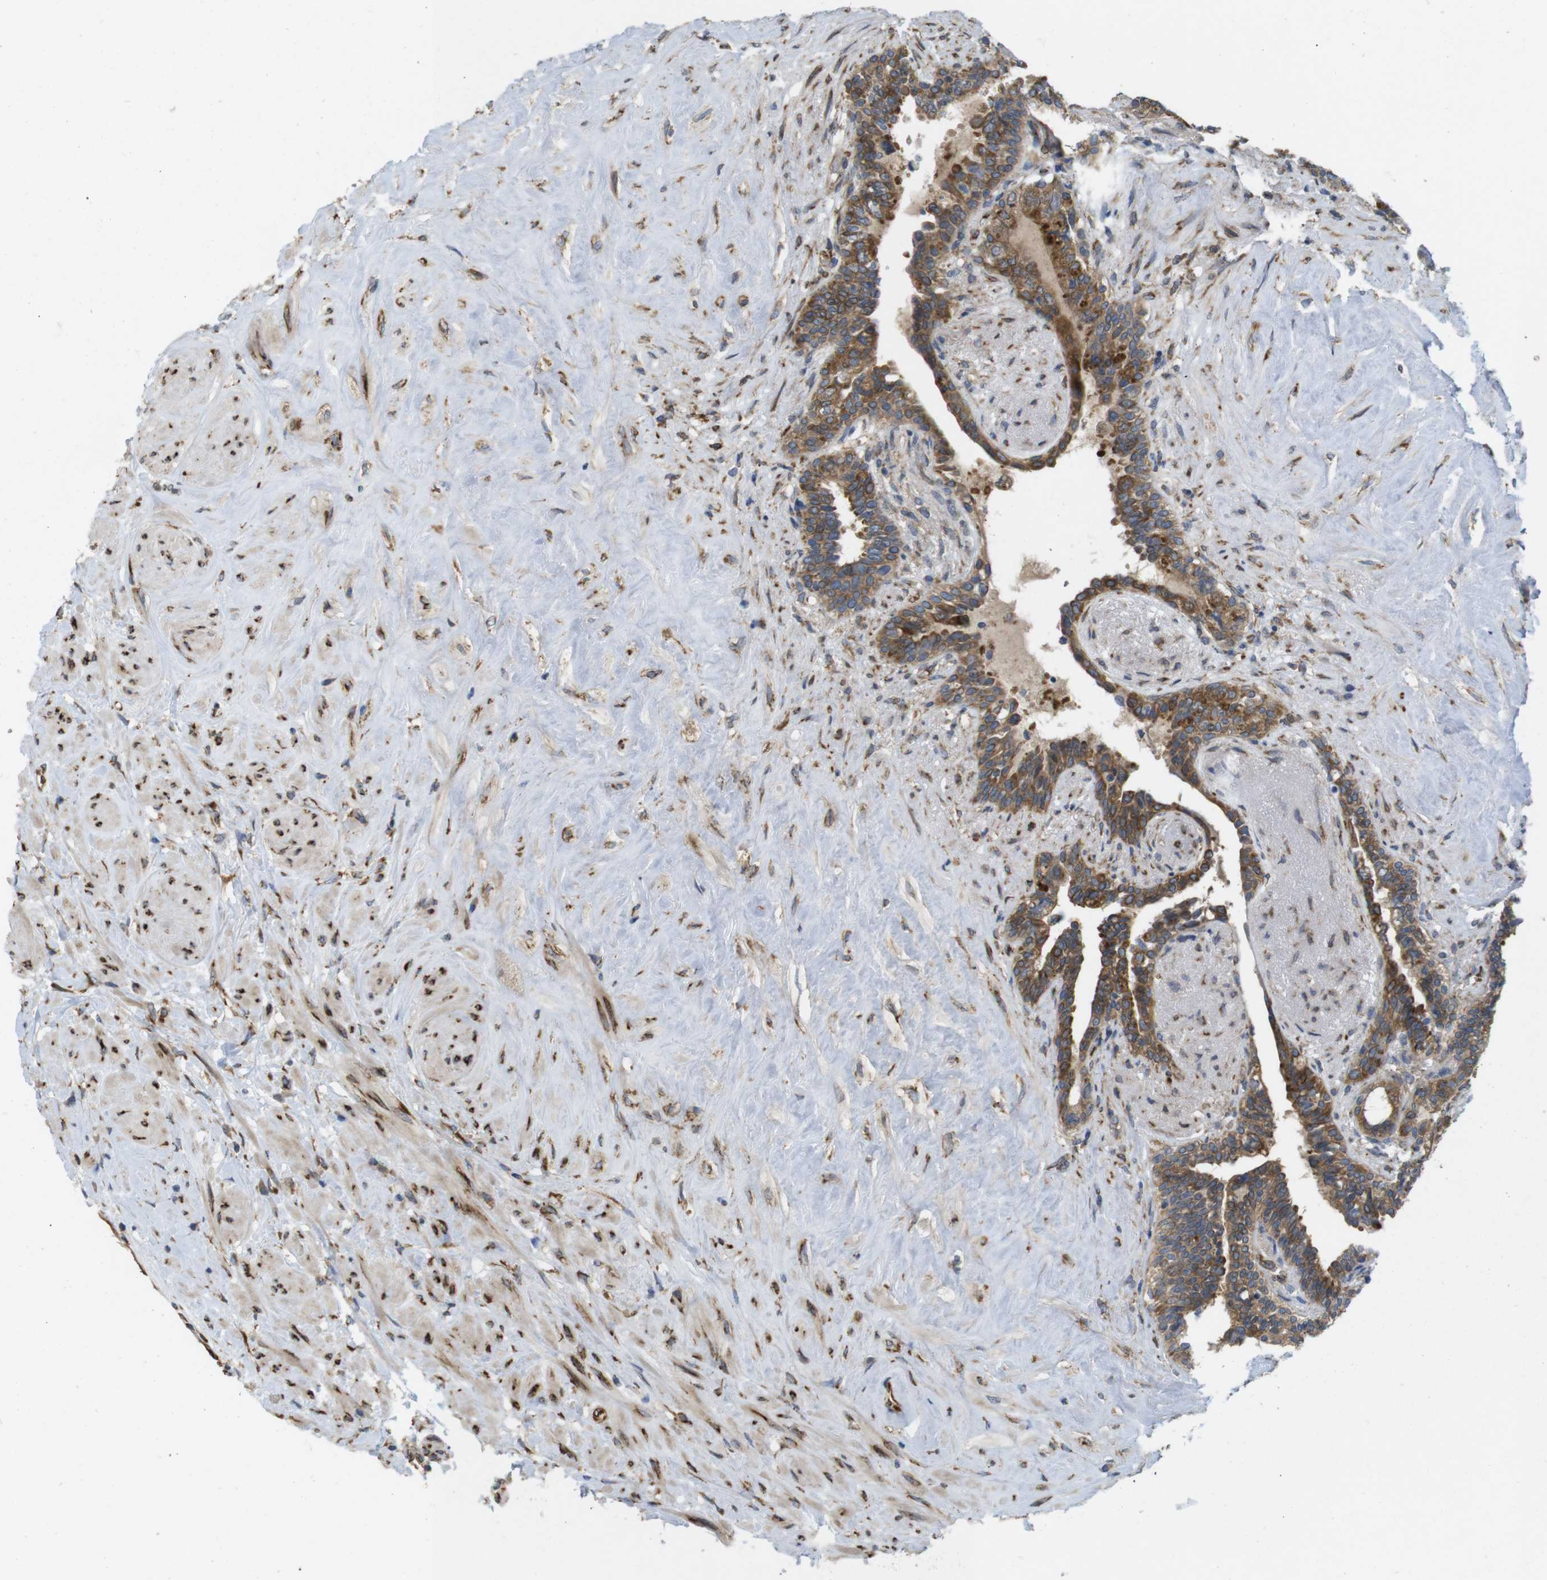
{"staining": {"intensity": "strong", "quantity": ">75%", "location": "cytoplasmic/membranous"}, "tissue": "seminal vesicle", "cell_type": "Glandular cells", "image_type": "normal", "snomed": [{"axis": "morphology", "description": "Normal tissue, NOS"}, {"axis": "topography", "description": "Seminal veicle"}], "caption": "Immunohistochemistry micrograph of unremarkable seminal vesicle stained for a protein (brown), which exhibits high levels of strong cytoplasmic/membranous positivity in about >75% of glandular cells.", "gene": "PCNX2", "patient": {"sex": "male", "age": 63}}